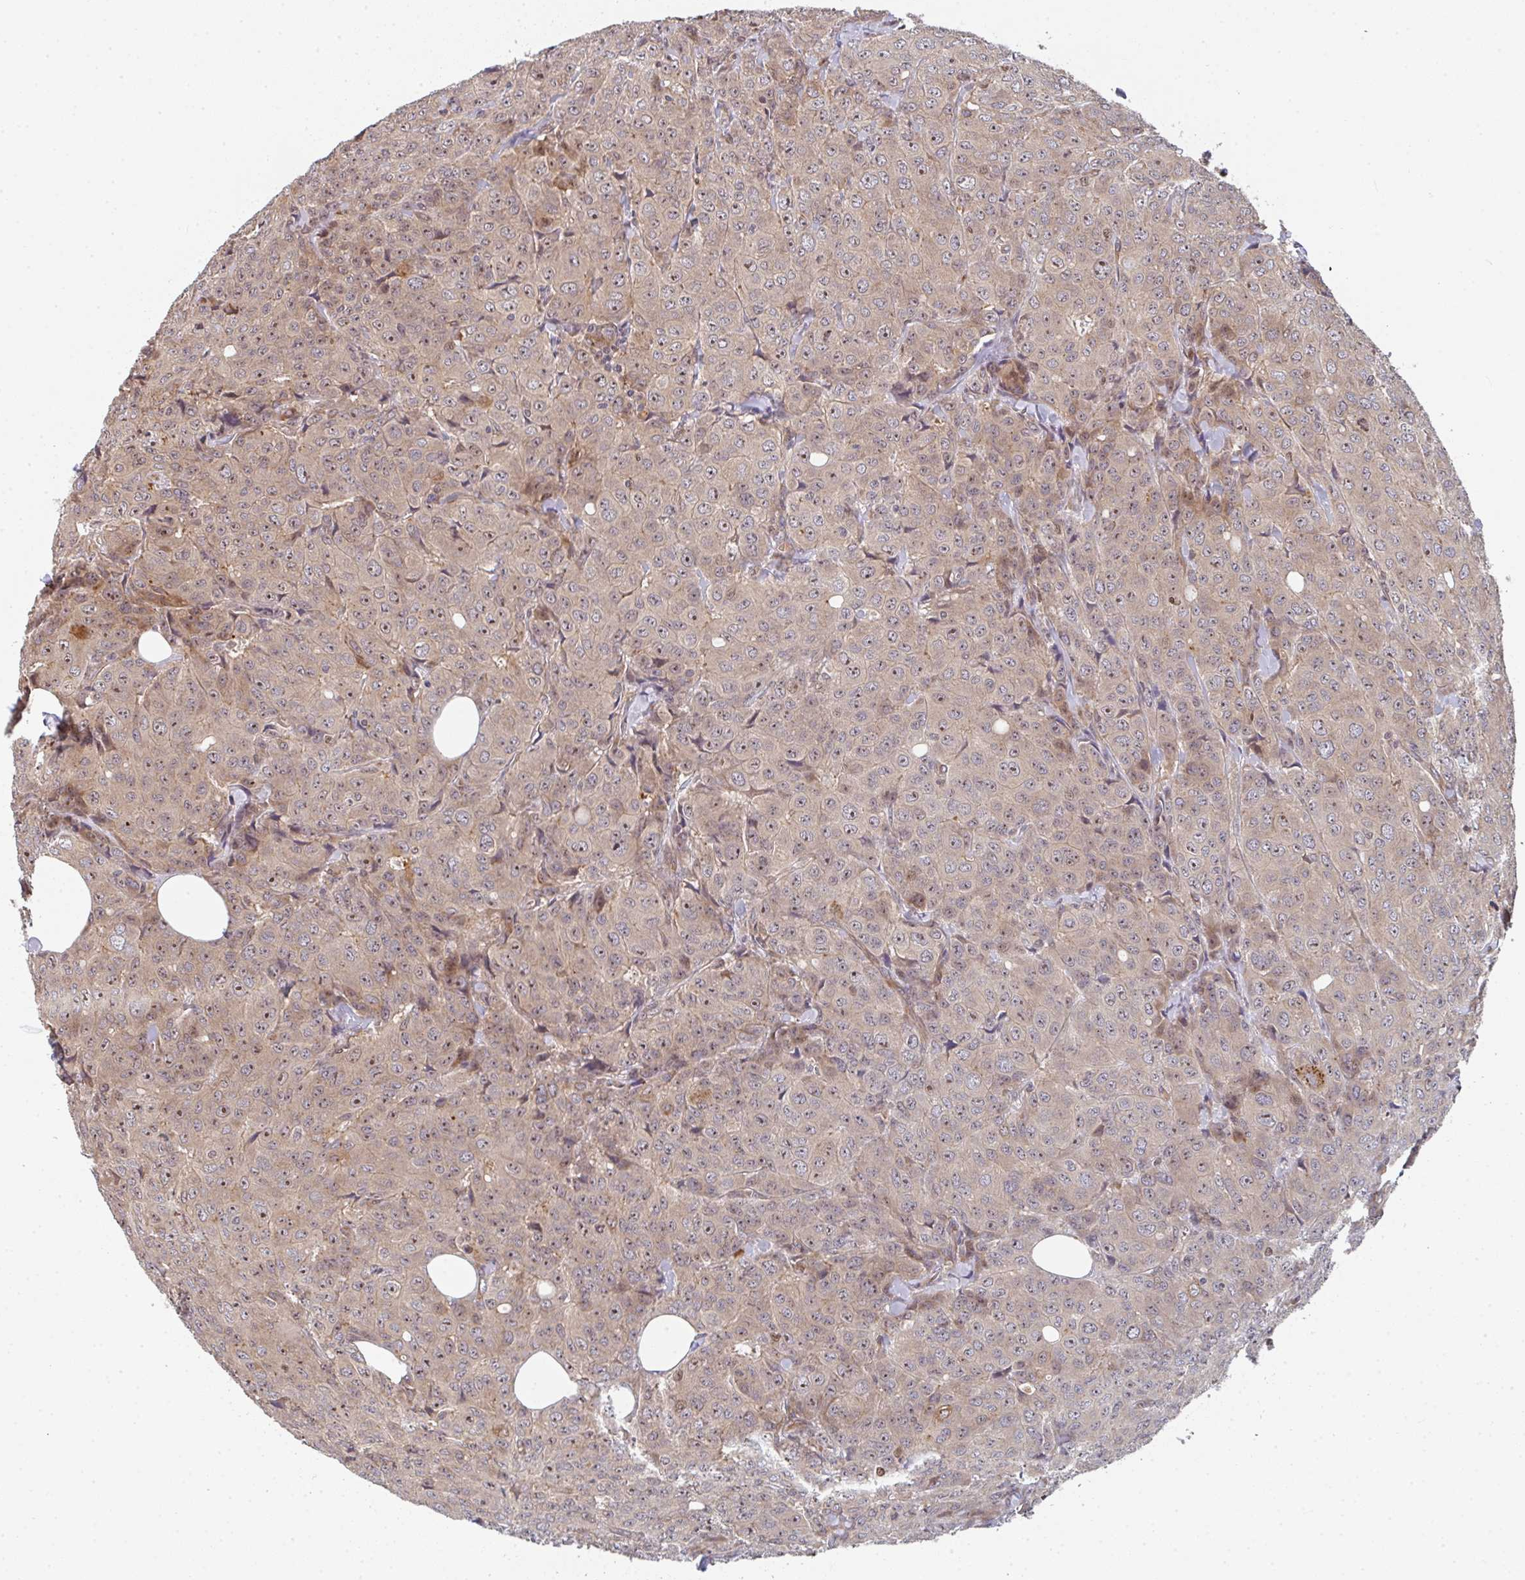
{"staining": {"intensity": "moderate", "quantity": ">75%", "location": "cytoplasmic/membranous,nuclear"}, "tissue": "breast cancer", "cell_type": "Tumor cells", "image_type": "cancer", "snomed": [{"axis": "morphology", "description": "Duct carcinoma"}, {"axis": "topography", "description": "Breast"}], "caption": "Immunohistochemistry (DAB (3,3'-diaminobenzidine)) staining of breast cancer demonstrates moderate cytoplasmic/membranous and nuclear protein expression in approximately >75% of tumor cells.", "gene": "SIMC1", "patient": {"sex": "female", "age": 43}}